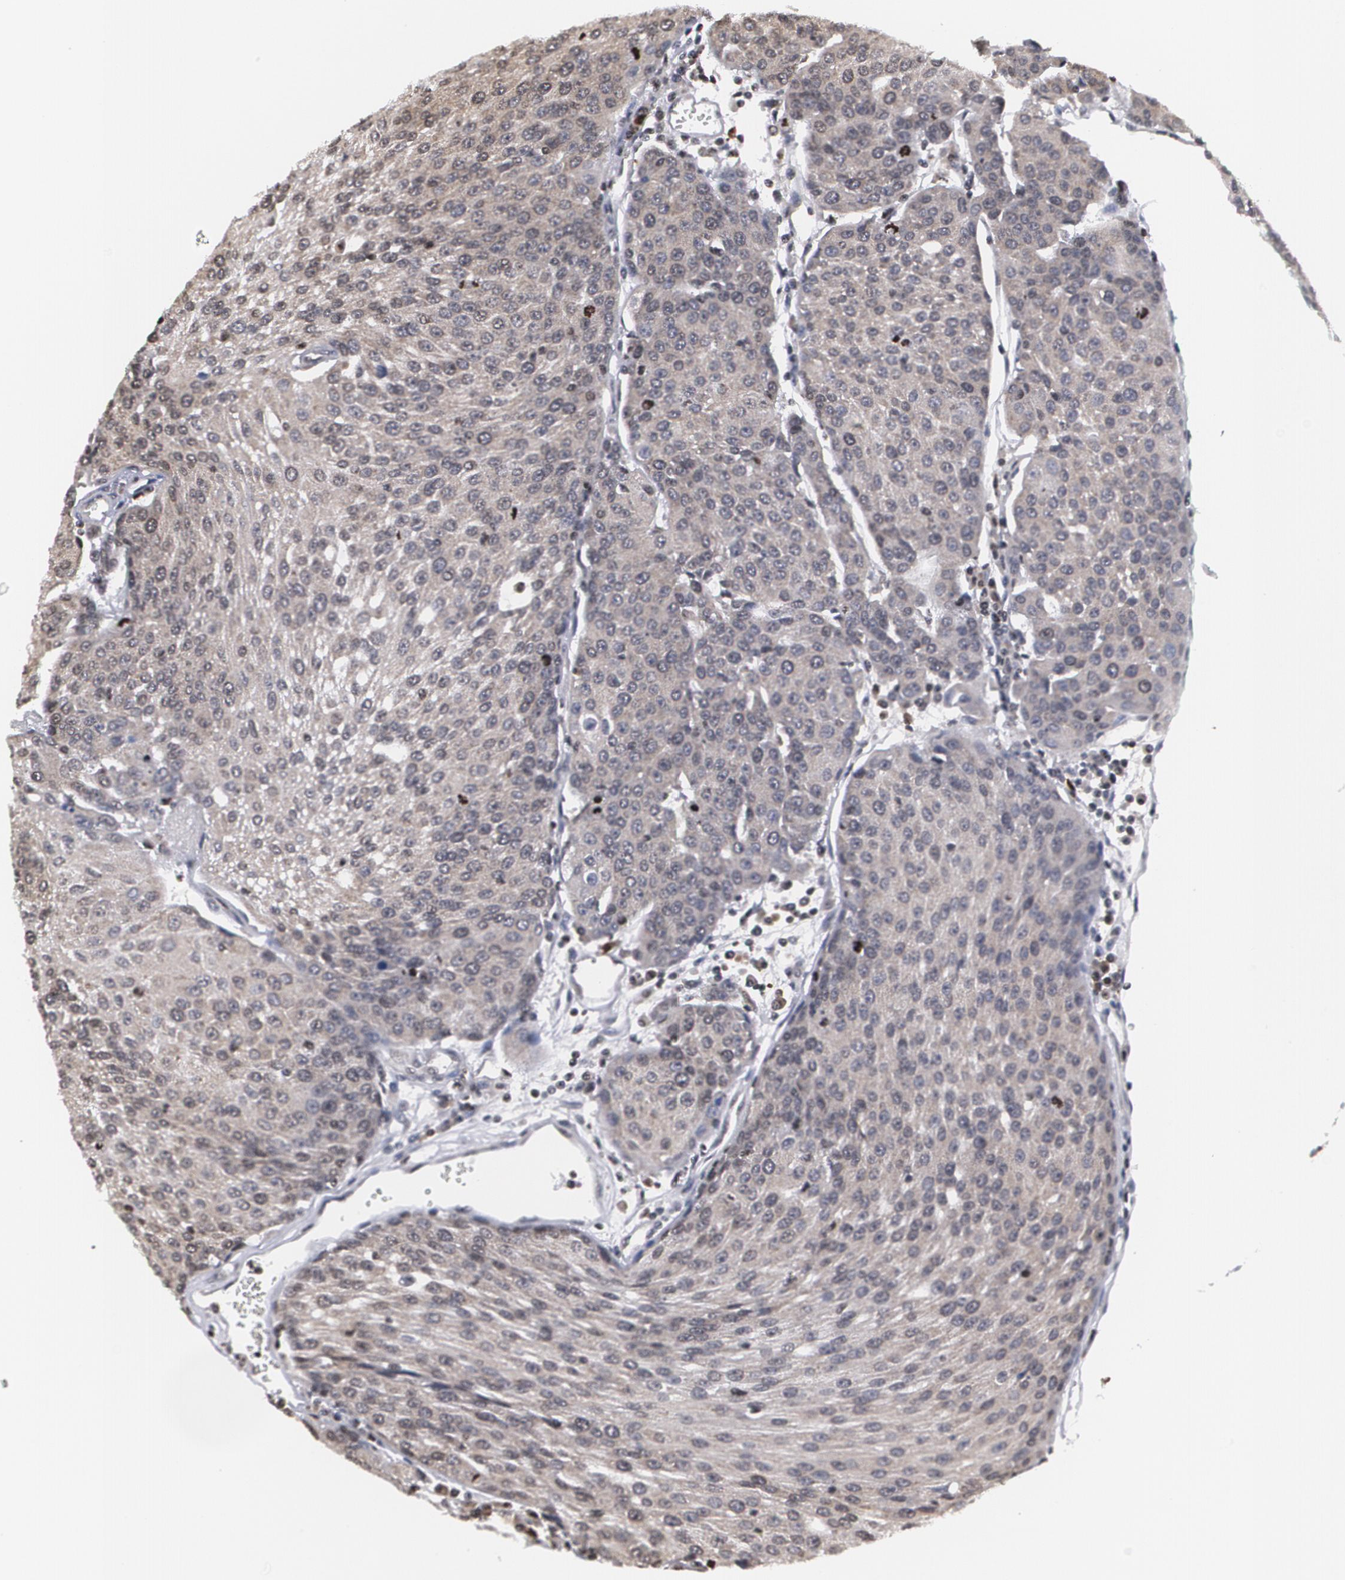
{"staining": {"intensity": "negative", "quantity": "none", "location": "none"}, "tissue": "urothelial cancer", "cell_type": "Tumor cells", "image_type": "cancer", "snomed": [{"axis": "morphology", "description": "Urothelial carcinoma, High grade"}, {"axis": "topography", "description": "Urinary bladder"}], "caption": "The photomicrograph shows no staining of tumor cells in urothelial cancer.", "gene": "MVP", "patient": {"sex": "female", "age": 85}}